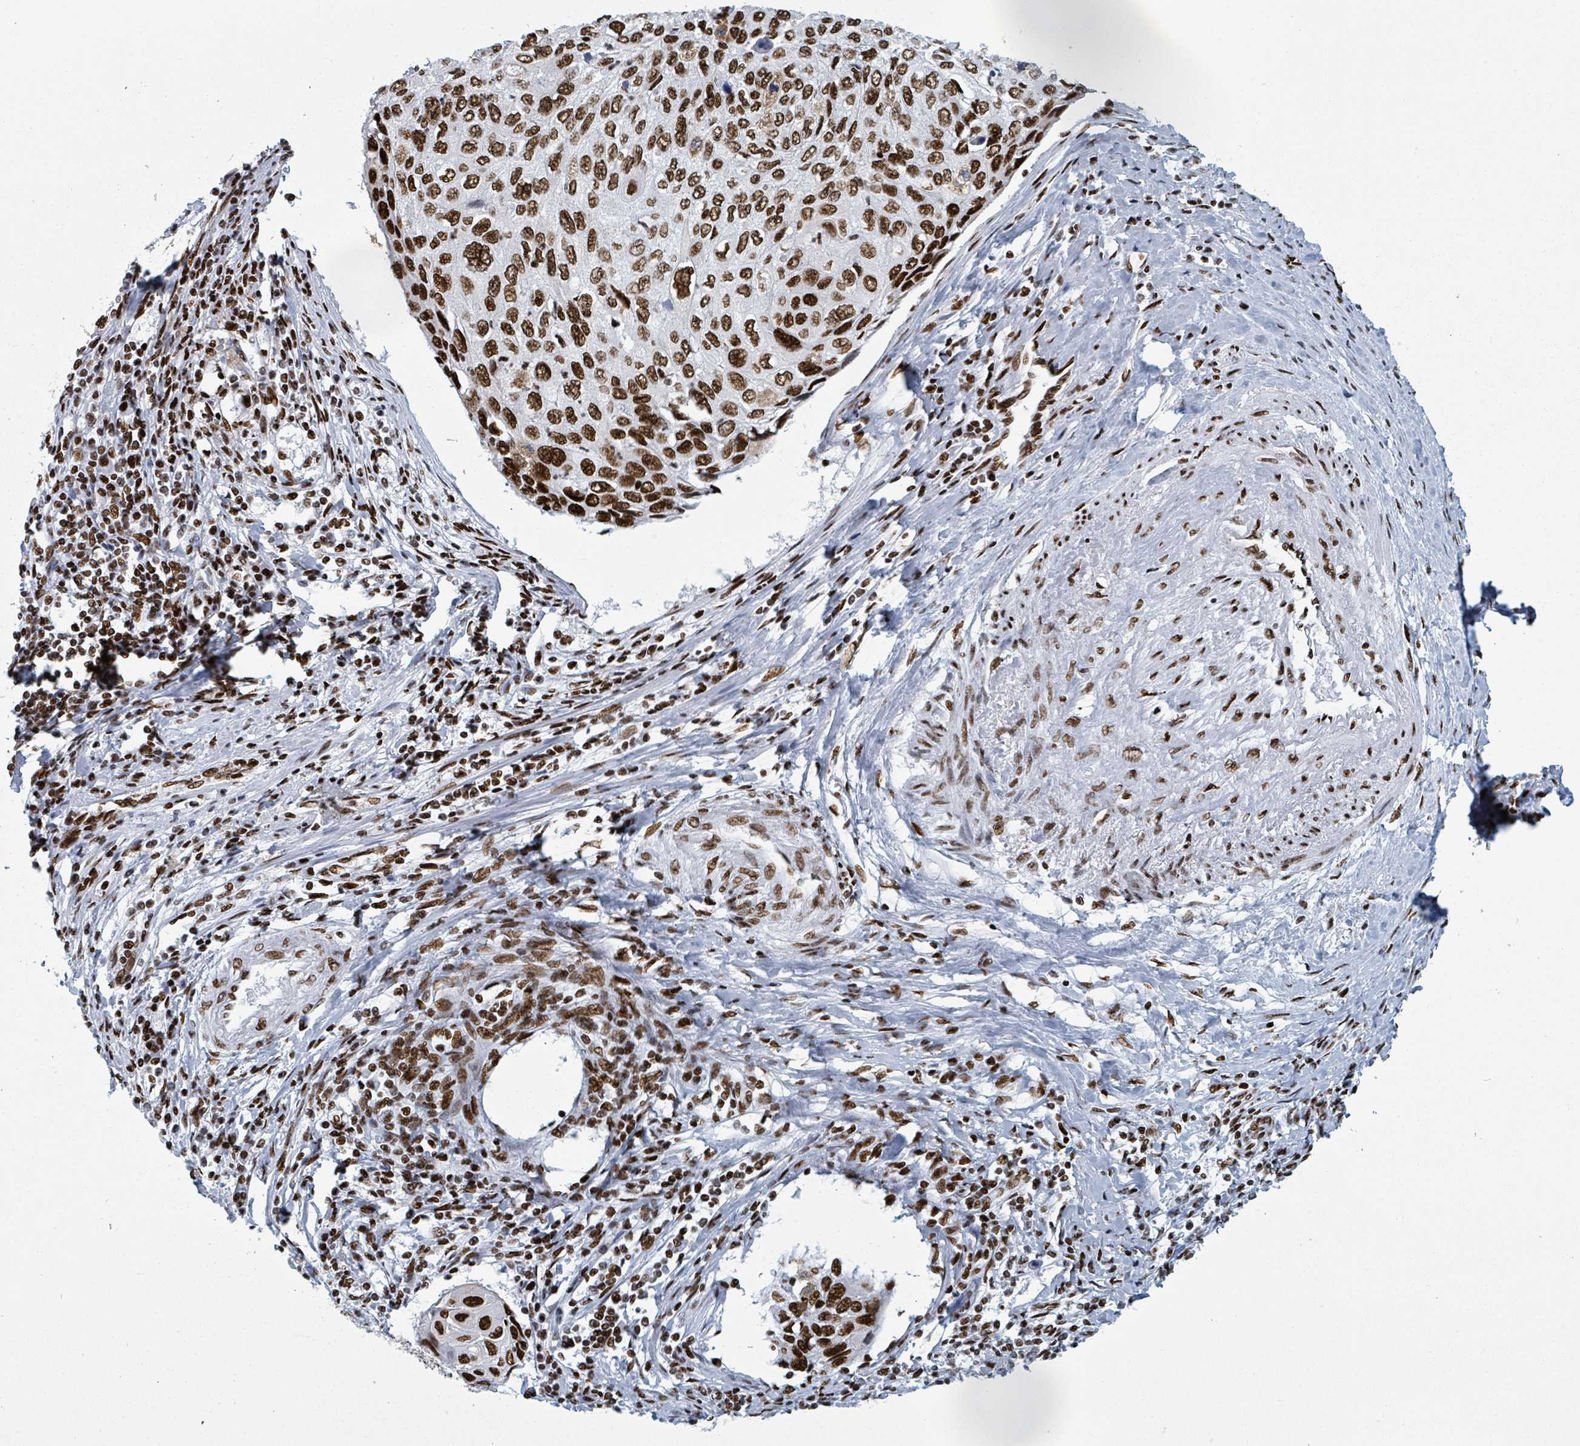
{"staining": {"intensity": "strong", "quantity": ">75%", "location": "nuclear"}, "tissue": "cervical cancer", "cell_type": "Tumor cells", "image_type": "cancer", "snomed": [{"axis": "morphology", "description": "Squamous cell carcinoma, NOS"}, {"axis": "topography", "description": "Cervix"}], "caption": "This is a histology image of immunohistochemistry staining of cervical cancer, which shows strong expression in the nuclear of tumor cells.", "gene": "DHX16", "patient": {"sex": "female", "age": 70}}